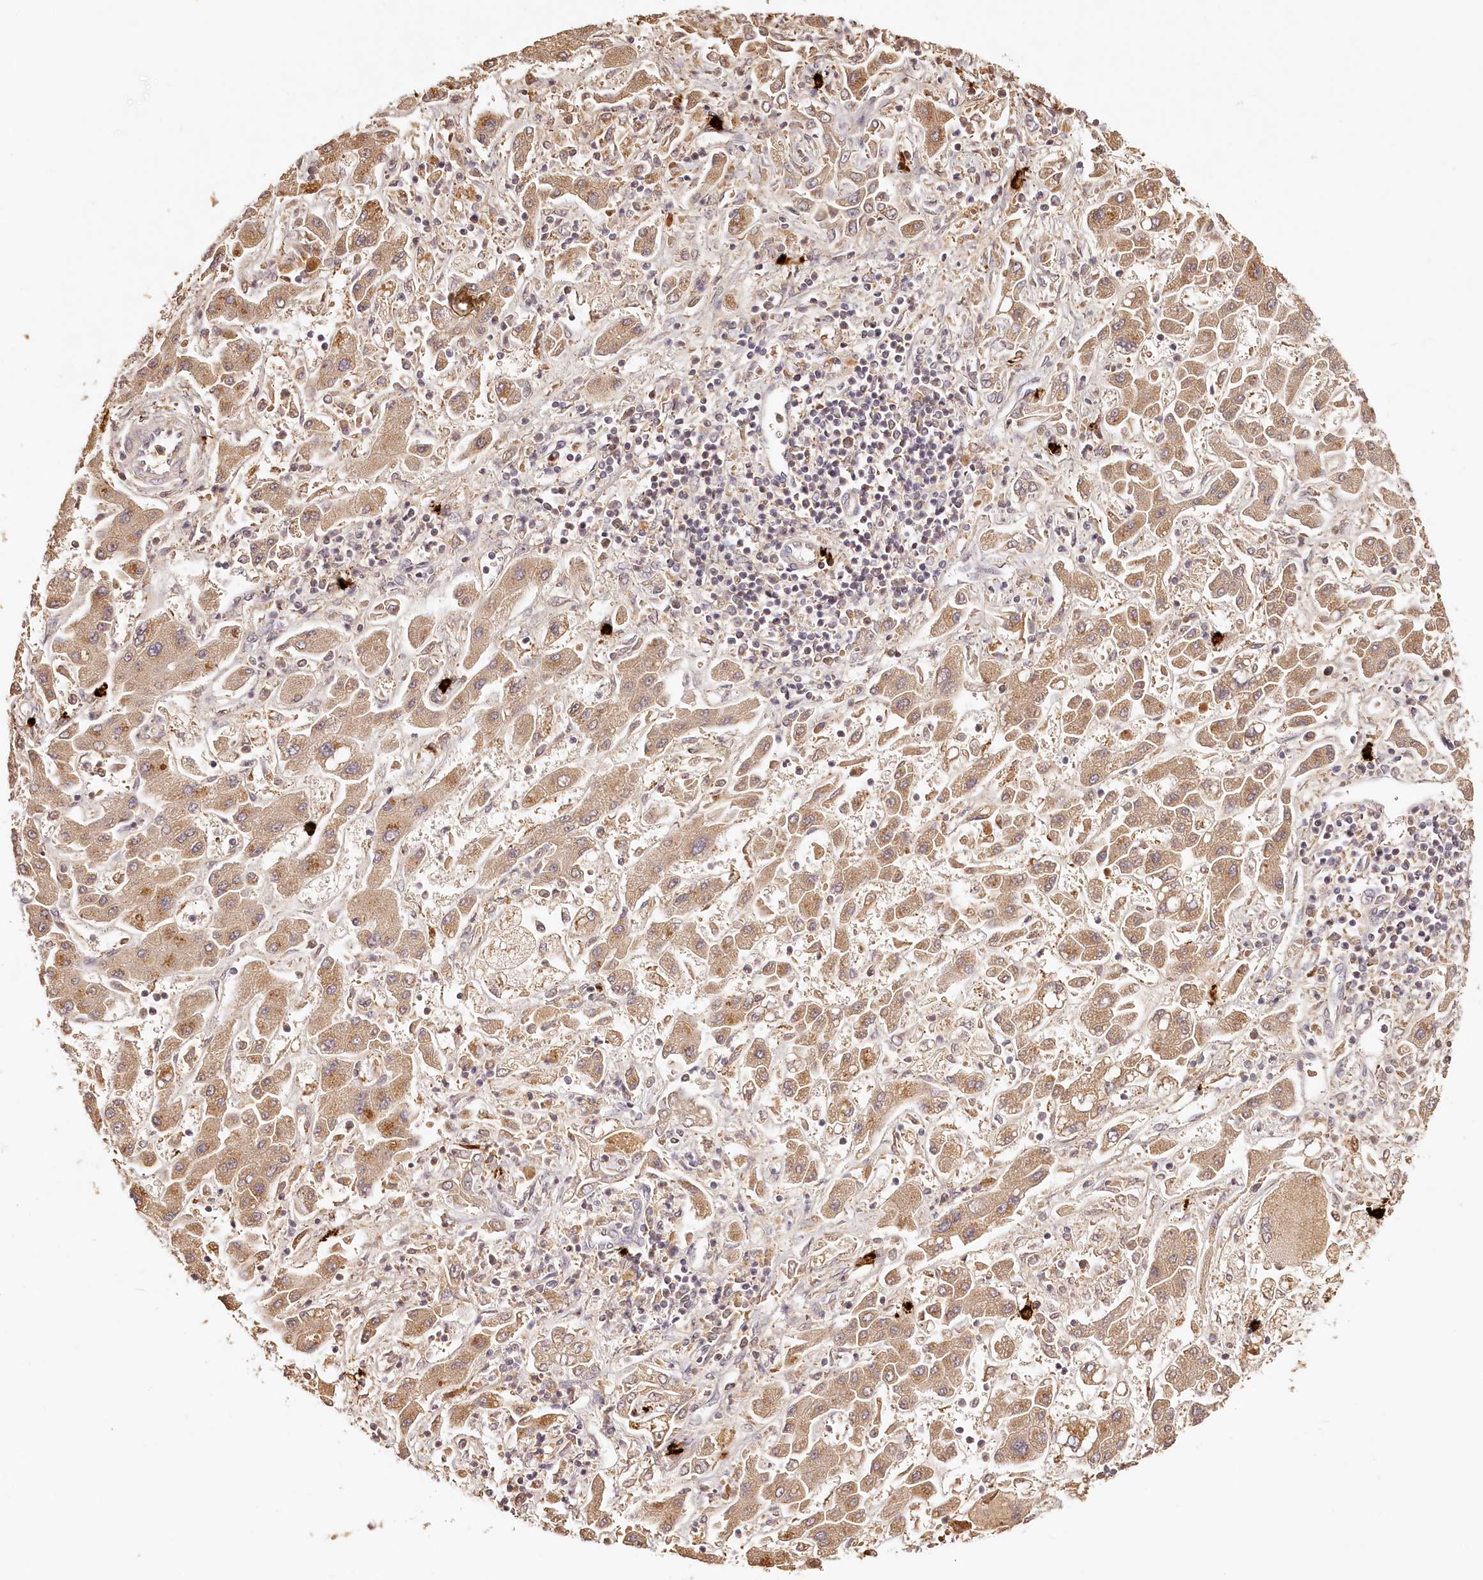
{"staining": {"intensity": "weak", "quantity": ">75%", "location": "cytoplasmic/membranous"}, "tissue": "liver cancer", "cell_type": "Tumor cells", "image_type": "cancer", "snomed": [{"axis": "morphology", "description": "Cholangiocarcinoma"}, {"axis": "topography", "description": "Liver"}], "caption": "Immunohistochemistry (IHC) micrograph of human cholangiocarcinoma (liver) stained for a protein (brown), which demonstrates low levels of weak cytoplasmic/membranous positivity in about >75% of tumor cells.", "gene": "SYNGR1", "patient": {"sex": "male", "age": 50}}